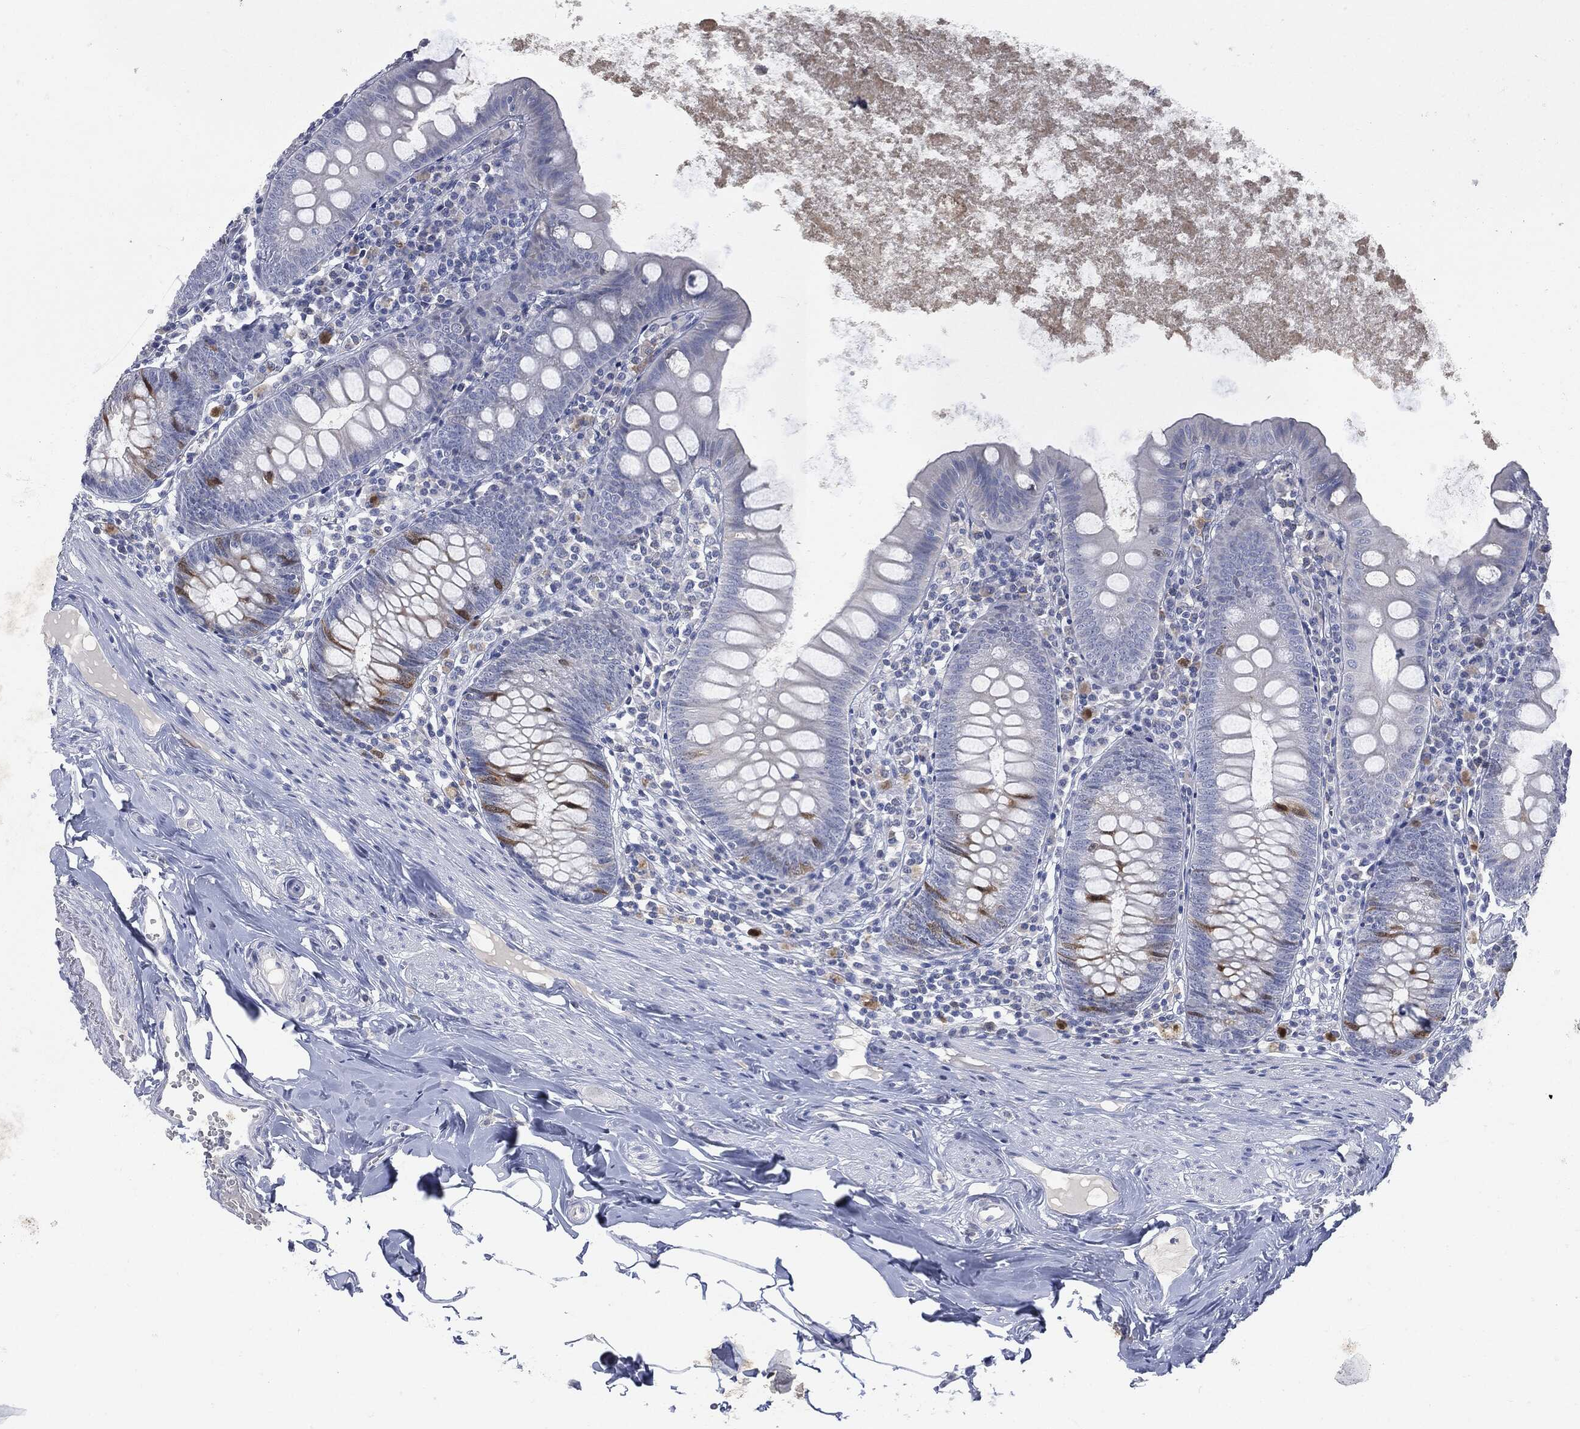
{"staining": {"intensity": "strong", "quantity": "<25%", "location": "cytoplasmic/membranous"}, "tissue": "appendix", "cell_type": "Glandular cells", "image_type": "normal", "snomed": [{"axis": "morphology", "description": "Normal tissue, NOS"}, {"axis": "topography", "description": "Appendix"}], "caption": "Appendix stained for a protein reveals strong cytoplasmic/membranous positivity in glandular cells.", "gene": "UBE2C", "patient": {"sex": "female", "age": 82}}